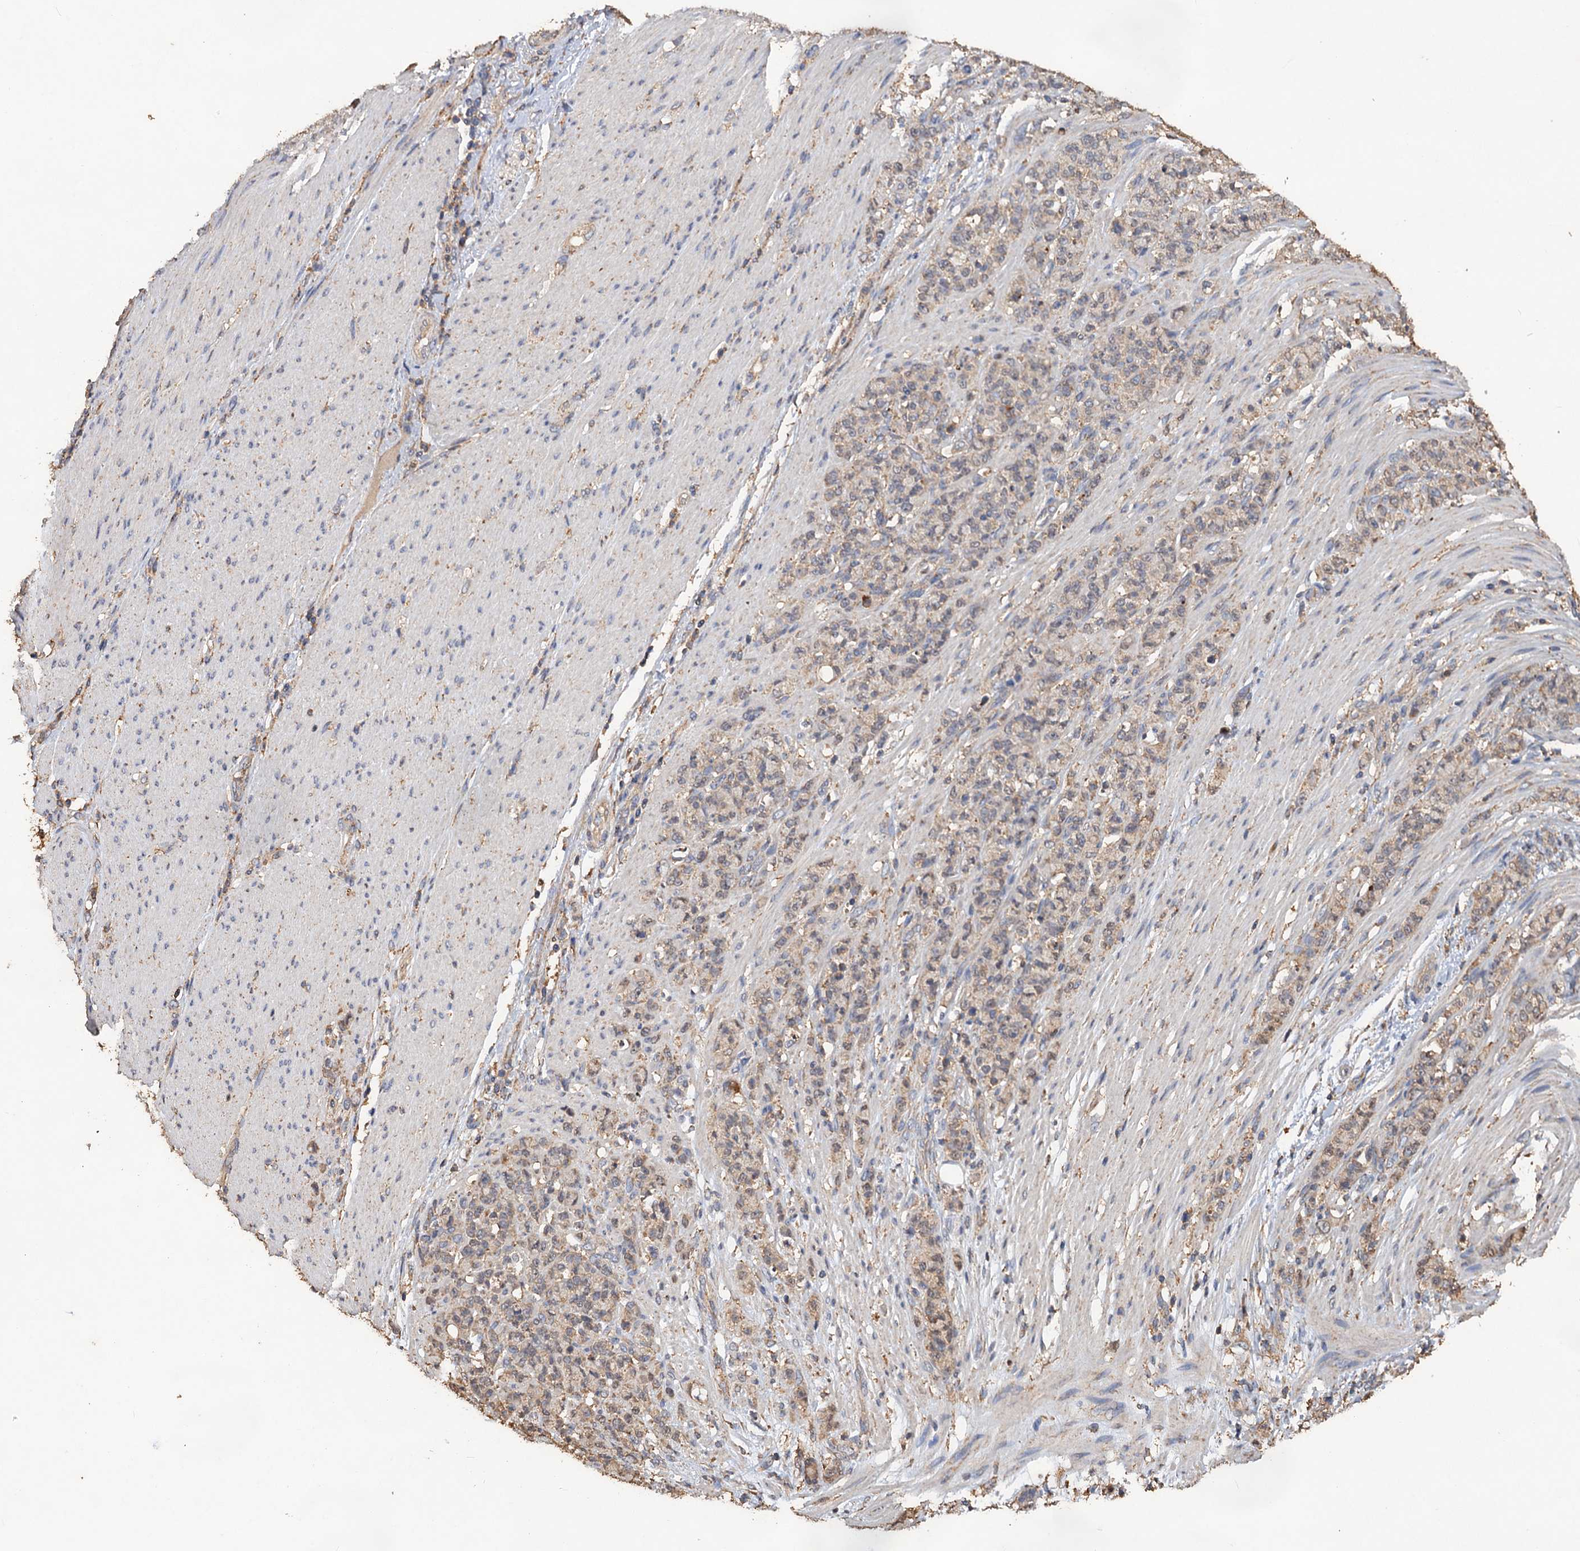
{"staining": {"intensity": "weak", "quantity": "25%-75%", "location": "cytoplasmic/membranous"}, "tissue": "stomach cancer", "cell_type": "Tumor cells", "image_type": "cancer", "snomed": [{"axis": "morphology", "description": "Adenocarcinoma, NOS"}, {"axis": "topography", "description": "Stomach"}], "caption": "Stomach cancer (adenocarcinoma) was stained to show a protein in brown. There is low levels of weak cytoplasmic/membranous positivity in about 25%-75% of tumor cells.", "gene": "SCUBE3", "patient": {"sex": "female", "age": 79}}